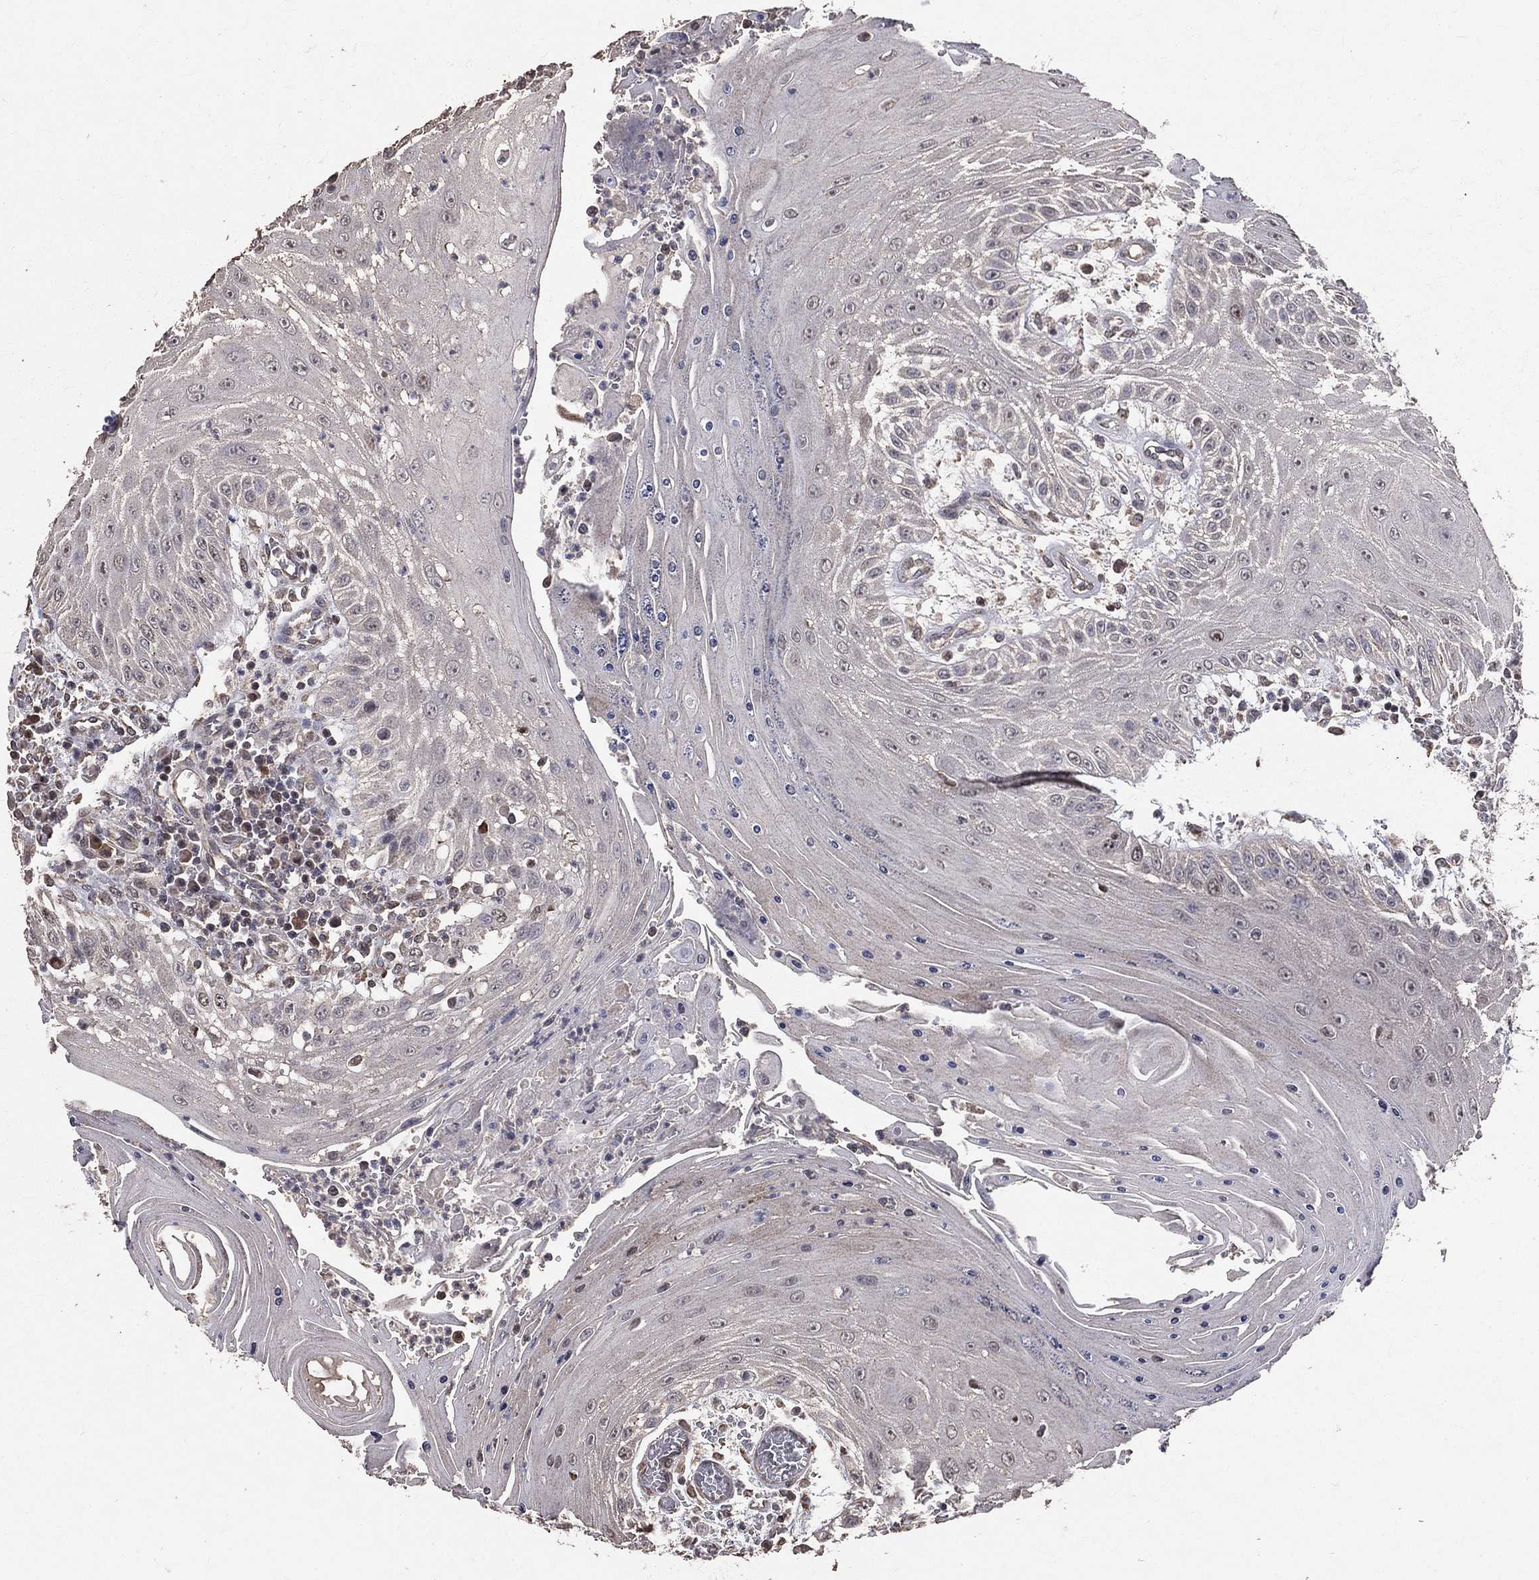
{"staining": {"intensity": "negative", "quantity": "none", "location": "none"}, "tissue": "head and neck cancer", "cell_type": "Tumor cells", "image_type": "cancer", "snomed": [{"axis": "morphology", "description": "Squamous cell carcinoma, NOS"}, {"axis": "topography", "description": "Oral tissue"}, {"axis": "topography", "description": "Head-Neck"}], "caption": "A micrograph of head and neck cancer stained for a protein demonstrates no brown staining in tumor cells.", "gene": "LY6K", "patient": {"sex": "male", "age": 58}}